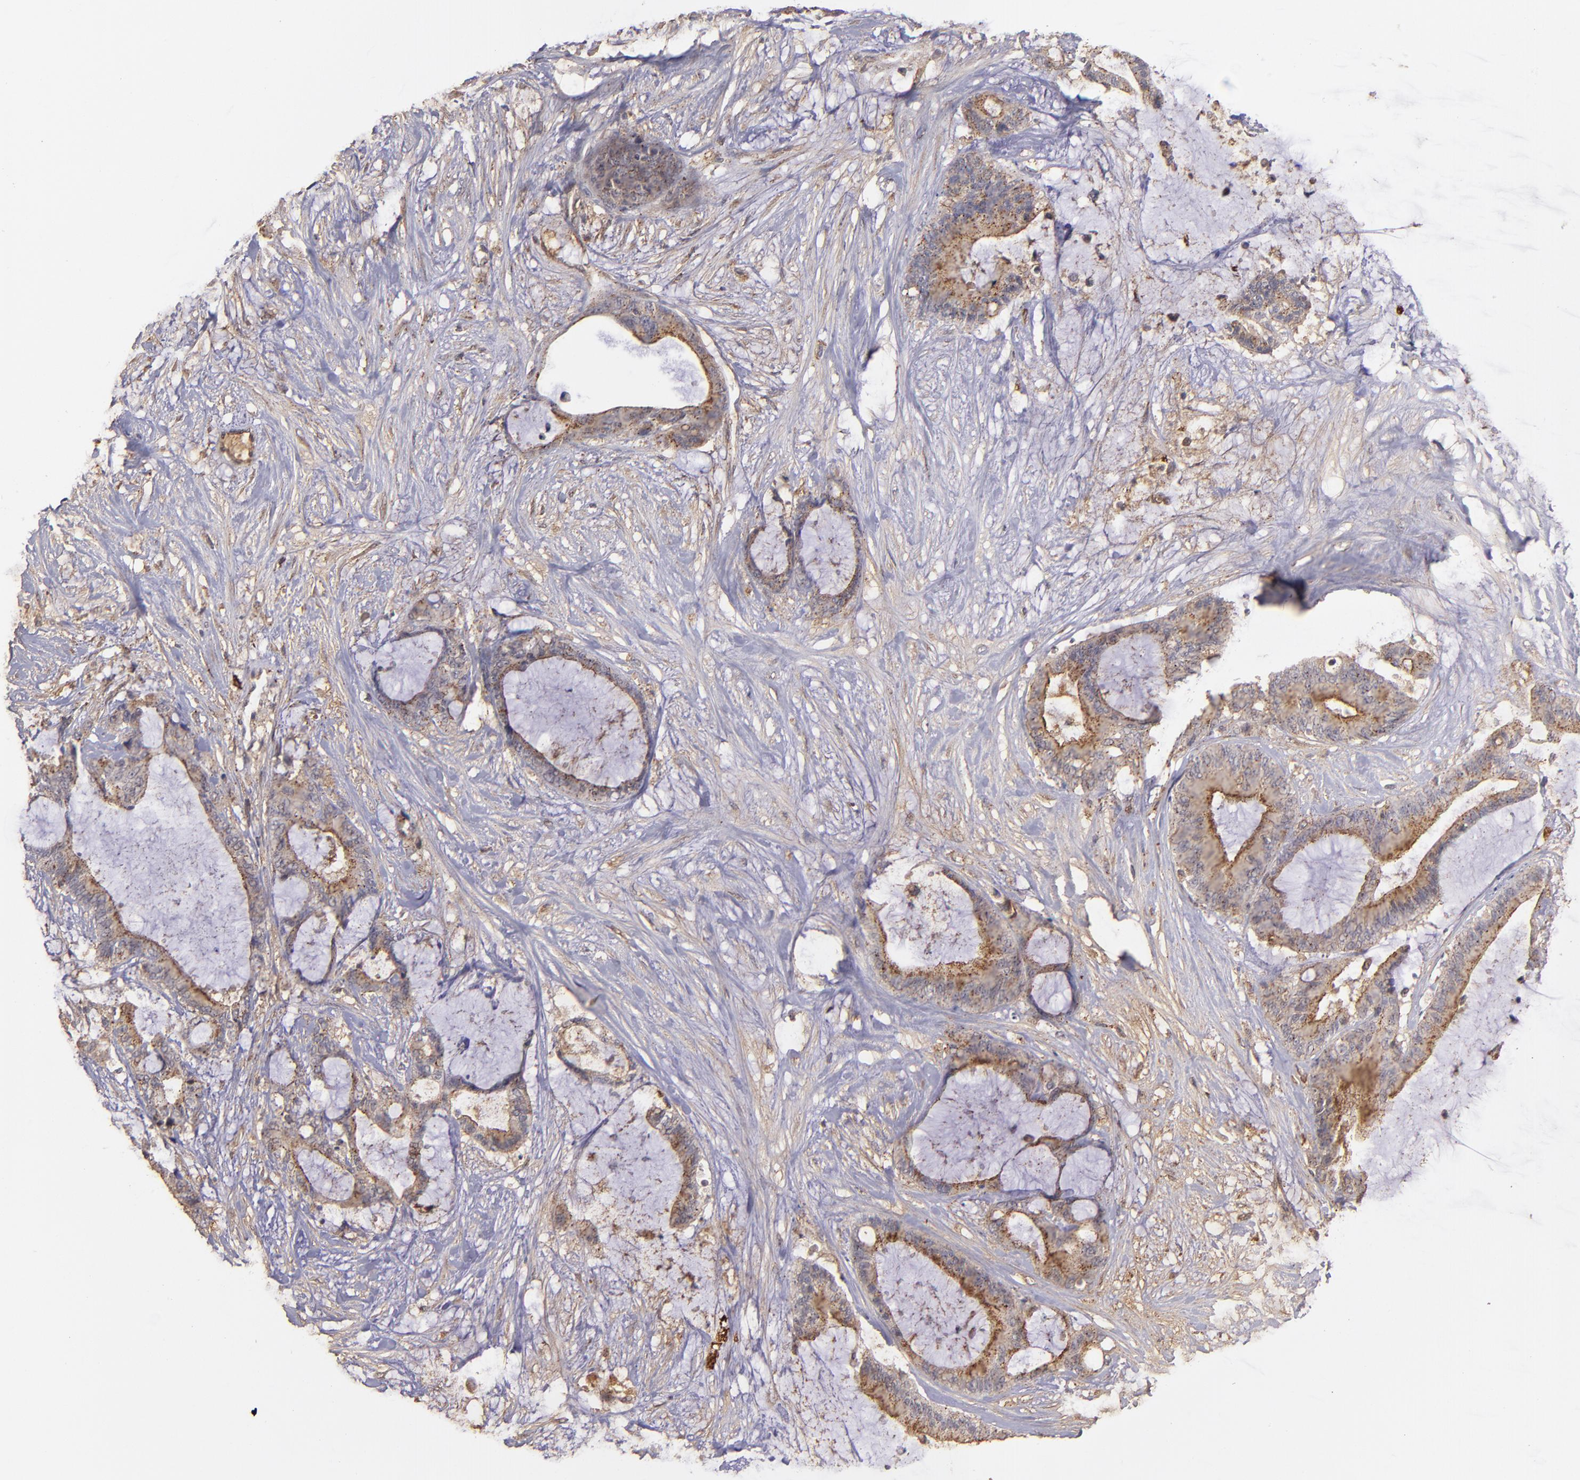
{"staining": {"intensity": "moderate", "quantity": ">75%", "location": "cytoplasmic/membranous"}, "tissue": "liver cancer", "cell_type": "Tumor cells", "image_type": "cancer", "snomed": [{"axis": "morphology", "description": "Cholangiocarcinoma"}, {"axis": "topography", "description": "Liver"}], "caption": "About >75% of tumor cells in human liver cholangiocarcinoma show moderate cytoplasmic/membranous protein positivity as visualized by brown immunohistochemical staining.", "gene": "ZFYVE1", "patient": {"sex": "female", "age": 73}}